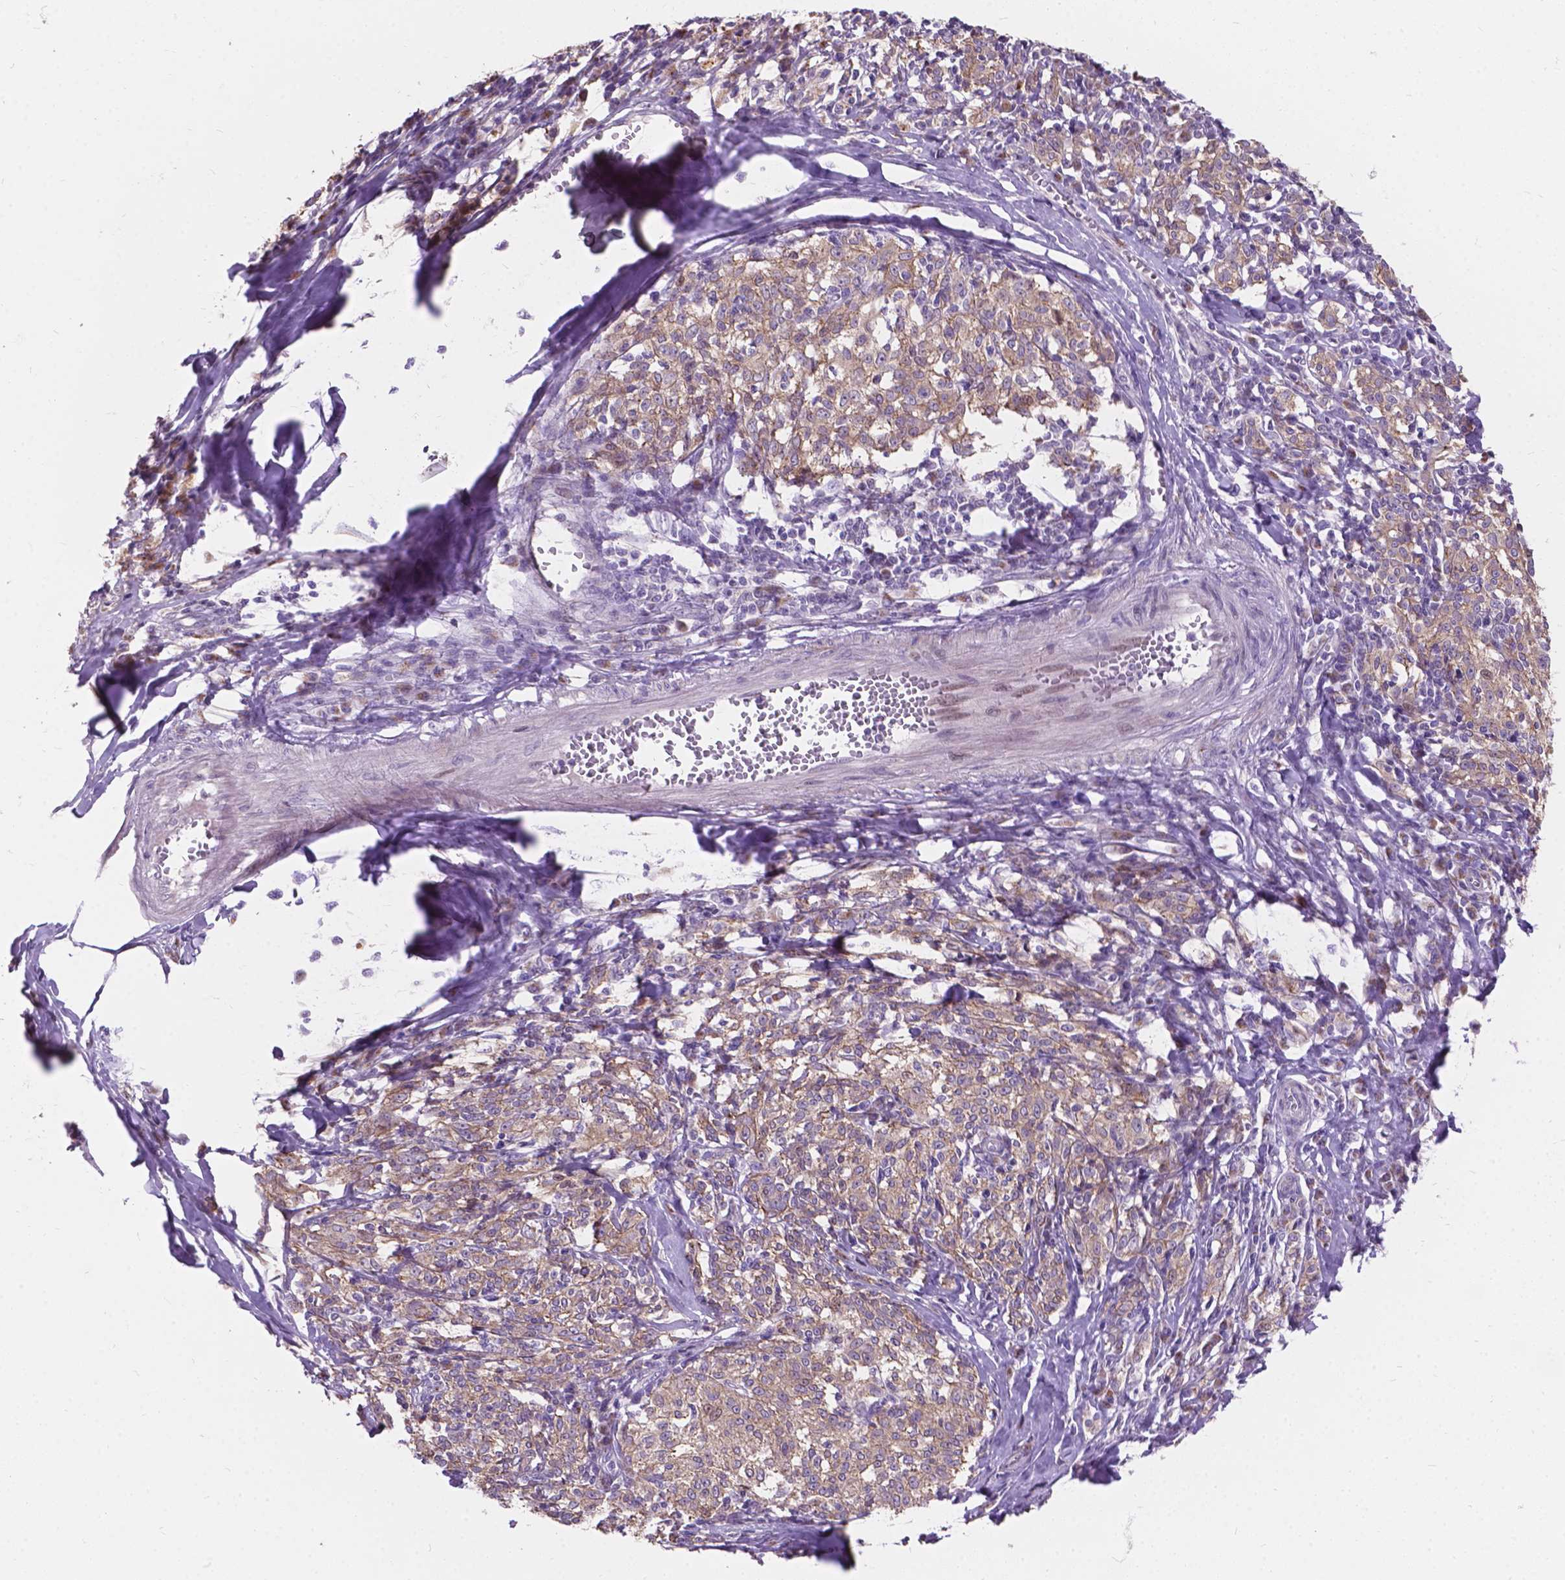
{"staining": {"intensity": "weak", "quantity": ">75%", "location": "cytoplasmic/membranous"}, "tissue": "melanoma", "cell_type": "Tumor cells", "image_type": "cancer", "snomed": [{"axis": "morphology", "description": "Malignant melanoma, NOS"}, {"axis": "topography", "description": "Skin"}], "caption": "IHC photomicrograph of human malignant melanoma stained for a protein (brown), which exhibits low levels of weak cytoplasmic/membranous expression in approximately >75% of tumor cells.", "gene": "MYH14", "patient": {"sex": "female", "age": 72}}